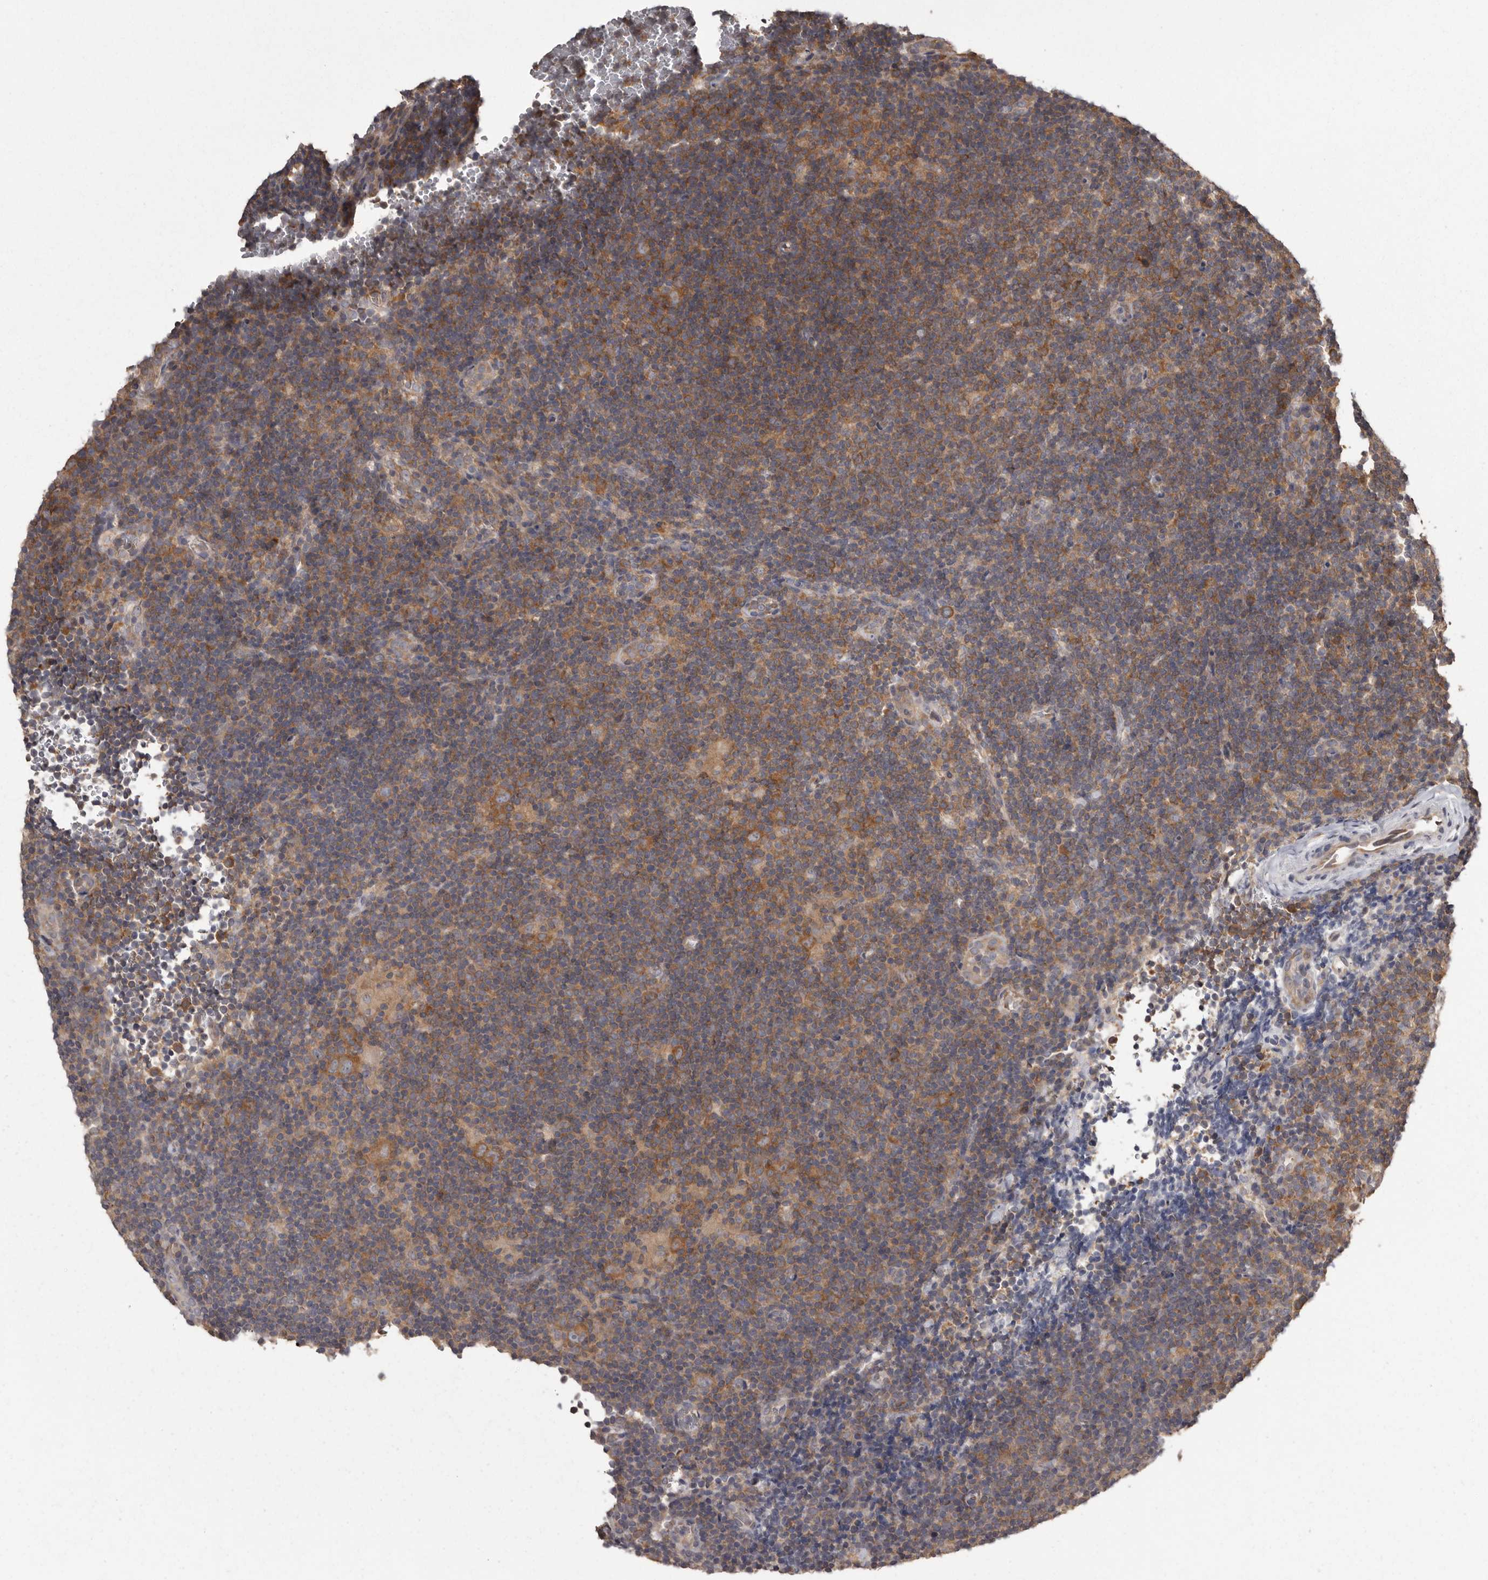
{"staining": {"intensity": "moderate", "quantity": ">75%", "location": "cytoplasmic/membranous"}, "tissue": "lymphoma", "cell_type": "Tumor cells", "image_type": "cancer", "snomed": [{"axis": "morphology", "description": "Hodgkin's disease, NOS"}, {"axis": "topography", "description": "Lymph node"}], "caption": "Human lymphoma stained for a protein (brown) shows moderate cytoplasmic/membranous positive expression in about >75% of tumor cells.", "gene": "DARS1", "patient": {"sex": "female", "age": 57}}